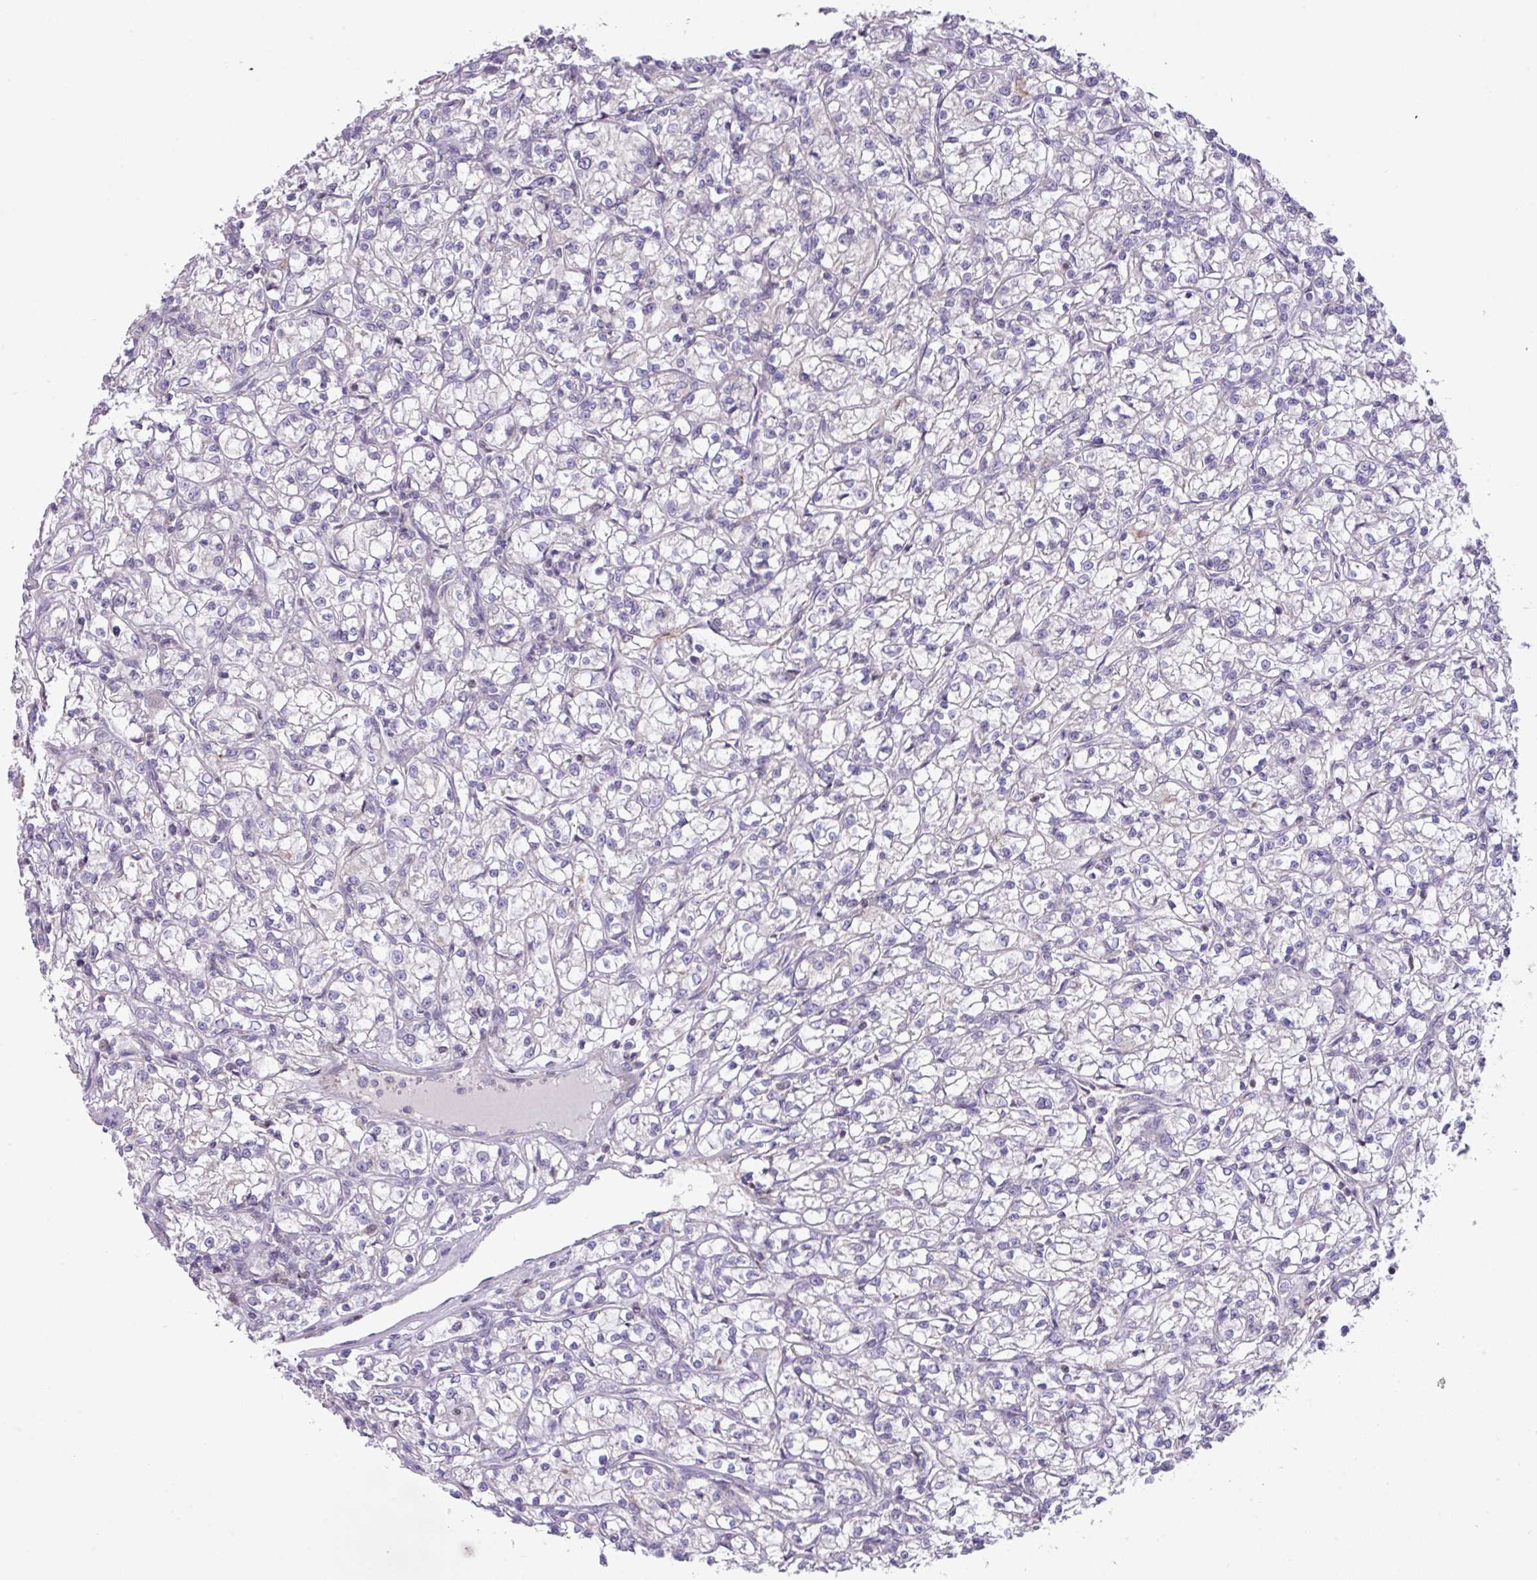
{"staining": {"intensity": "negative", "quantity": "none", "location": "none"}, "tissue": "renal cancer", "cell_type": "Tumor cells", "image_type": "cancer", "snomed": [{"axis": "morphology", "description": "Adenocarcinoma, NOS"}, {"axis": "topography", "description": "Kidney"}], "caption": "IHC of renal adenocarcinoma exhibits no expression in tumor cells. (Immunohistochemistry (ihc), brightfield microscopy, high magnification).", "gene": "ZNF394", "patient": {"sex": "female", "age": 59}}